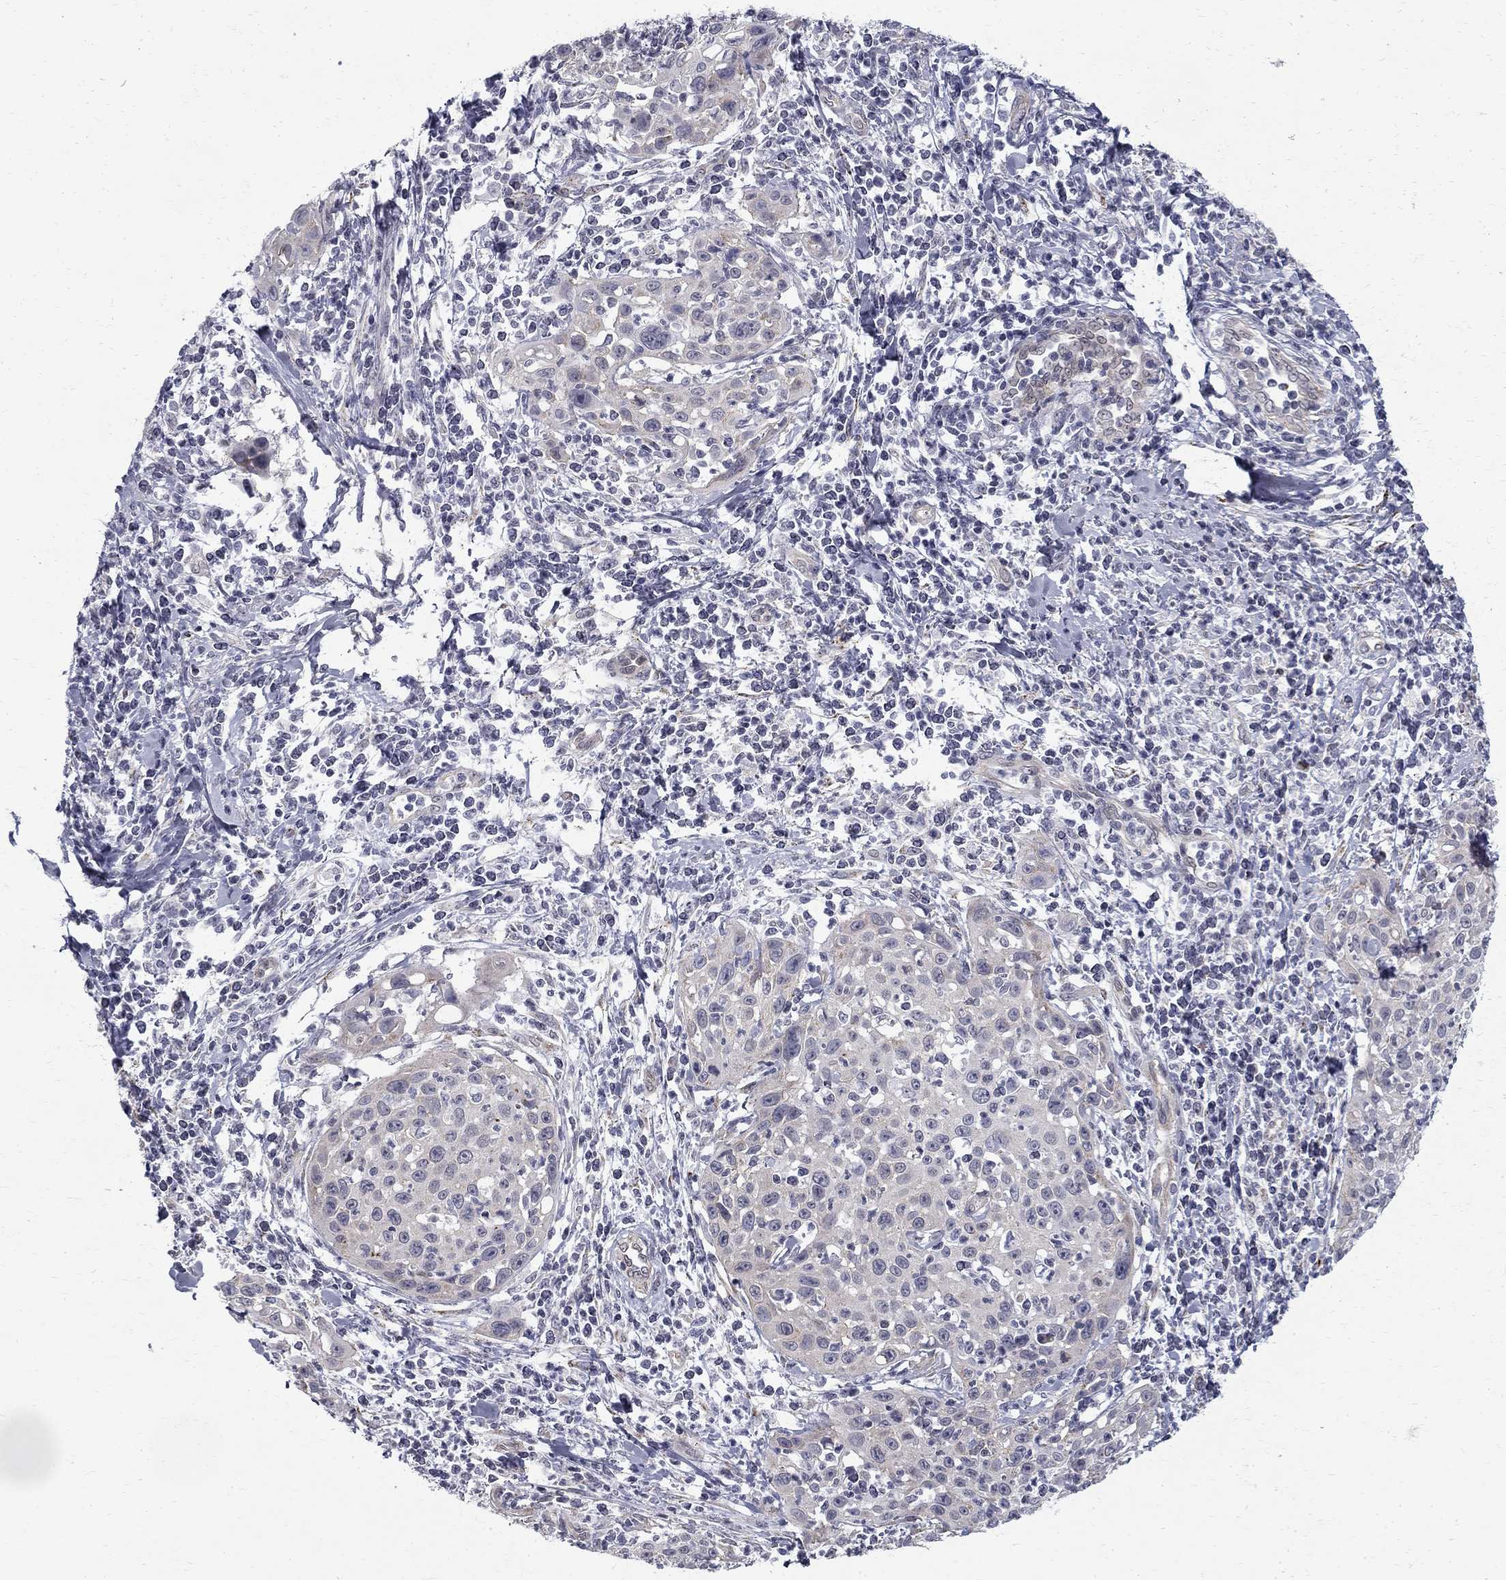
{"staining": {"intensity": "negative", "quantity": "none", "location": "none"}, "tissue": "cervical cancer", "cell_type": "Tumor cells", "image_type": "cancer", "snomed": [{"axis": "morphology", "description": "Squamous cell carcinoma, NOS"}, {"axis": "topography", "description": "Cervix"}], "caption": "An IHC image of squamous cell carcinoma (cervical) is shown. There is no staining in tumor cells of squamous cell carcinoma (cervical).", "gene": "CLIC6", "patient": {"sex": "female", "age": 26}}